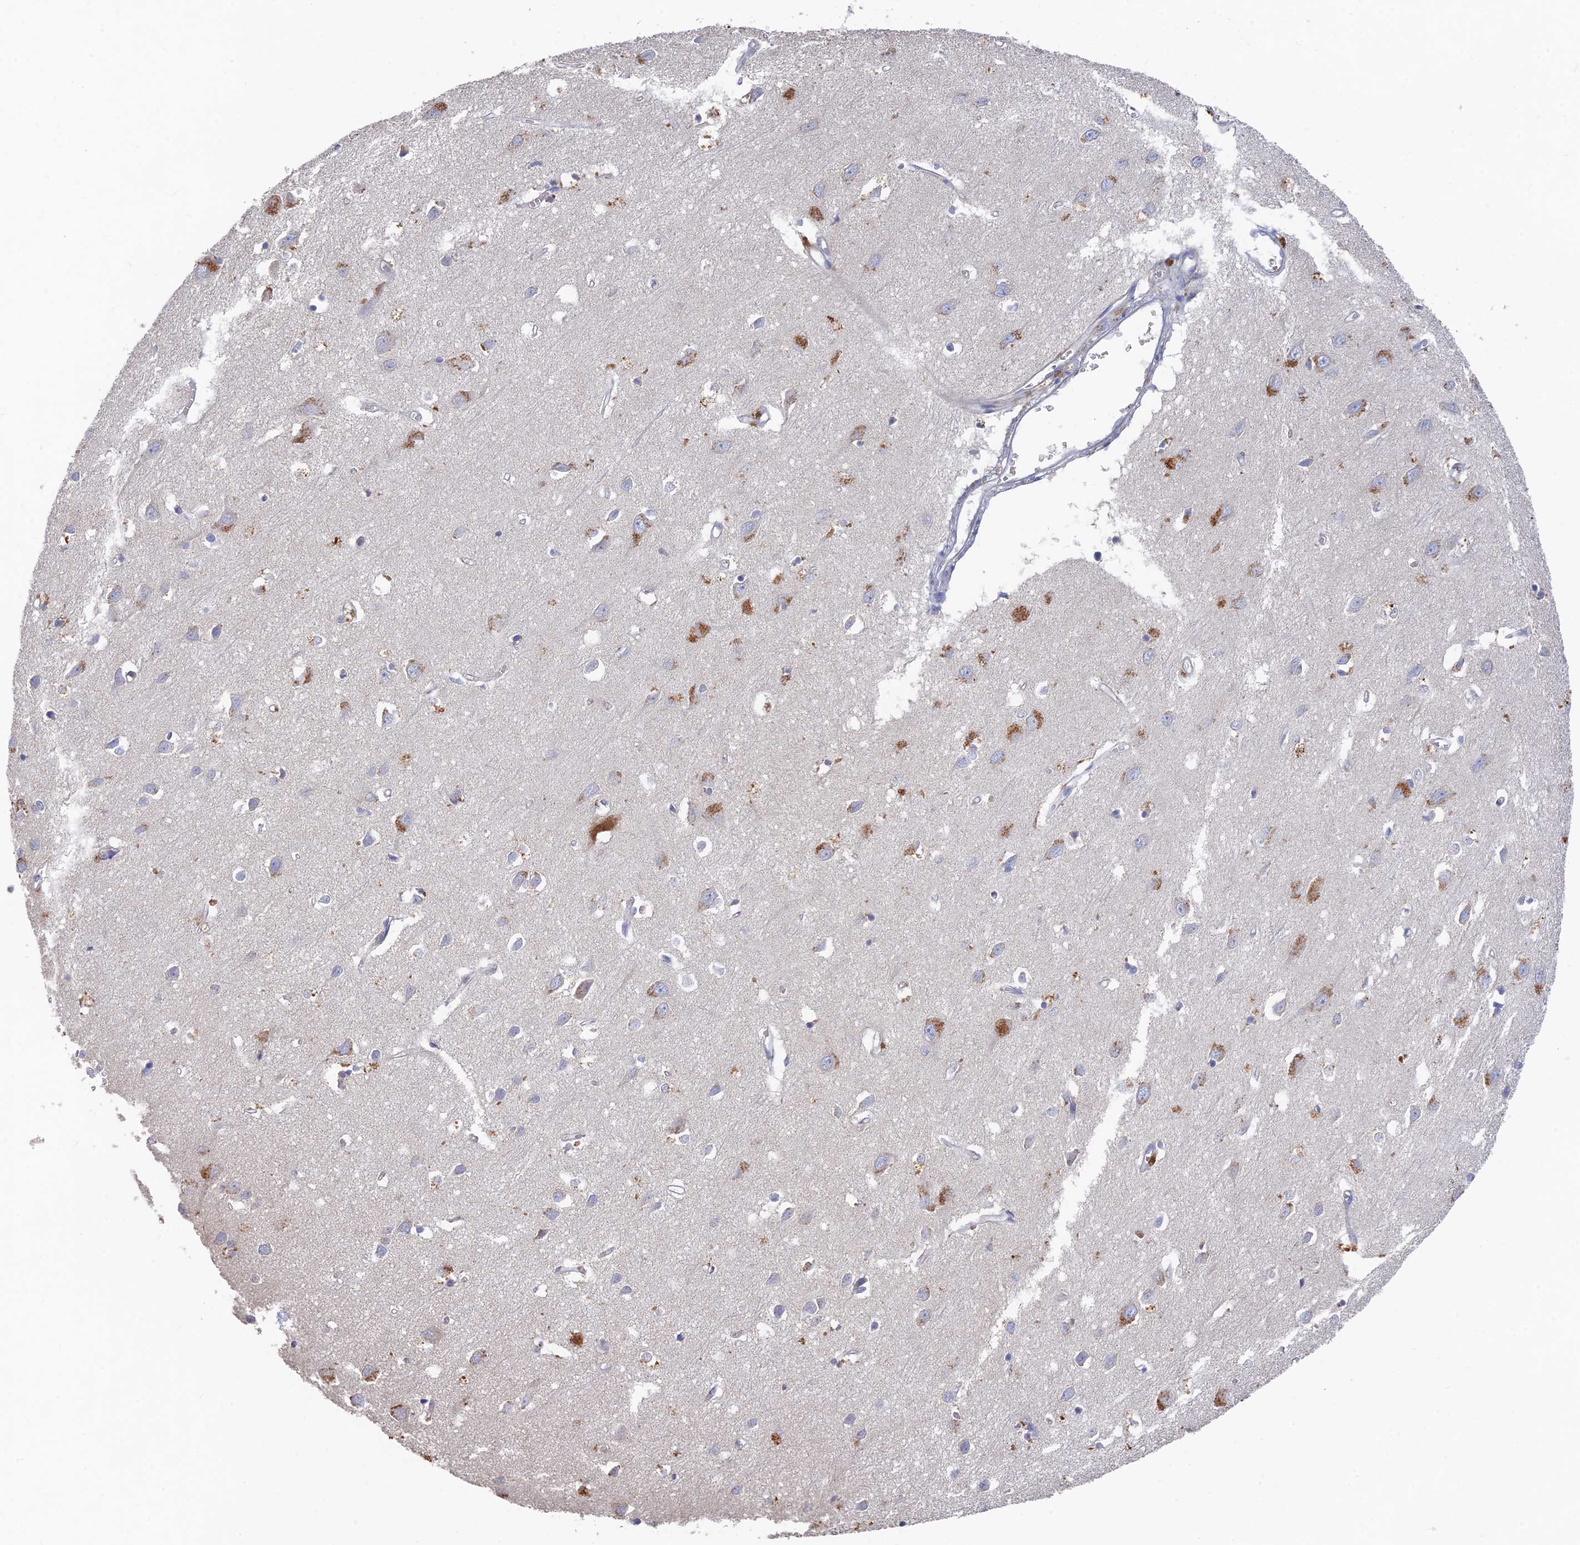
{"staining": {"intensity": "negative", "quantity": "none", "location": "none"}, "tissue": "cerebral cortex", "cell_type": "Endothelial cells", "image_type": "normal", "snomed": [{"axis": "morphology", "description": "Normal tissue, NOS"}, {"axis": "topography", "description": "Cerebral cortex"}], "caption": "An immunohistochemistry photomicrograph of benign cerebral cortex is shown. There is no staining in endothelial cells of cerebral cortex.", "gene": "ARRDC1", "patient": {"sex": "female", "age": 64}}